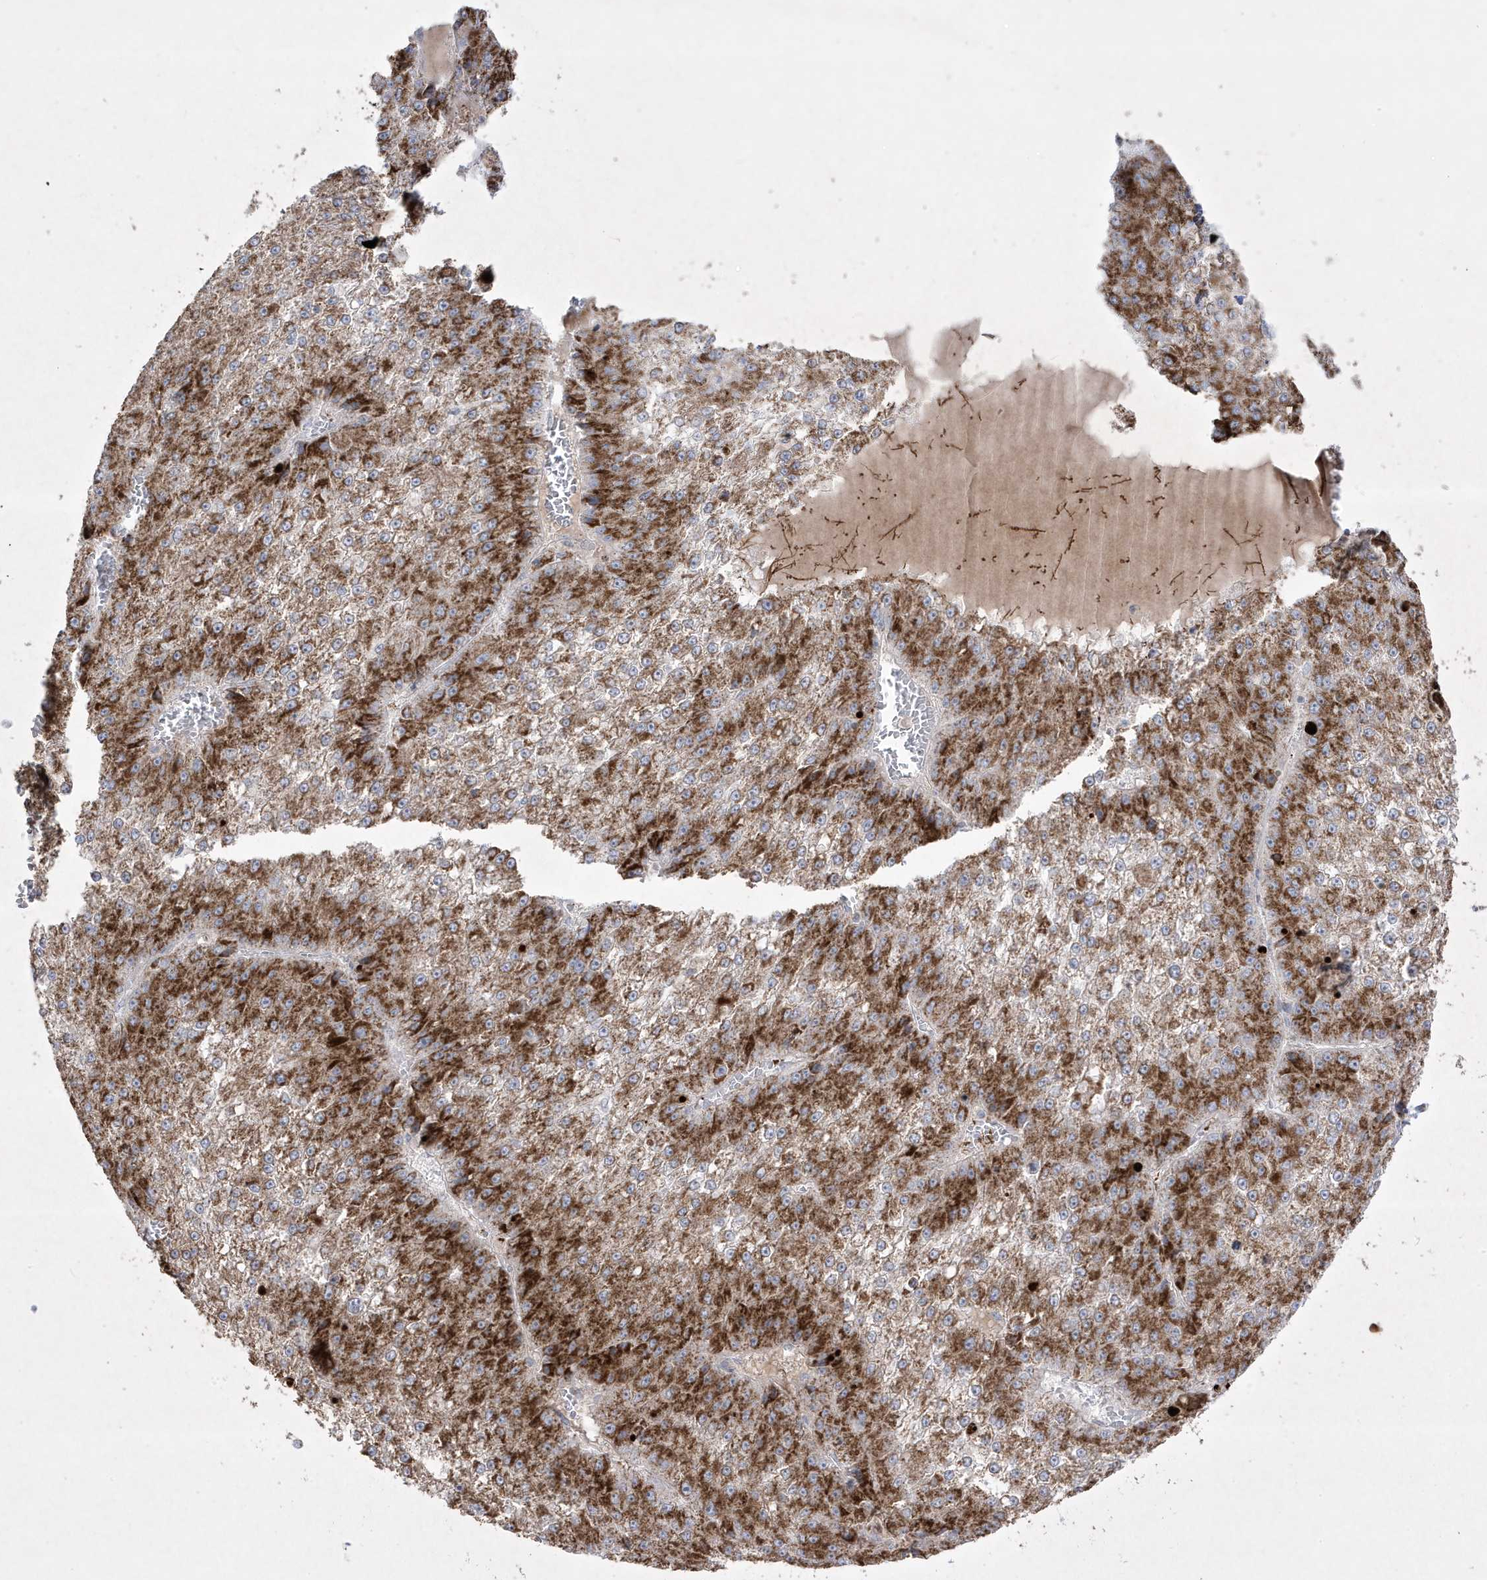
{"staining": {"intensity": "strong", "quantity": ">75%", "location": "cytoplasmic/membranous"}, "tissue": "liver cancer", "cell_type": "Tumor cells", "image_type": "cancer", "snomed": [{"axis": "morphology", "description": "Carcinoma, Hepatocellular, NOS"}, {"axis": "topography", "description": "Liver"}], "caption": "Human liver cancer stained with a brown dye shows strong cytoplasmic/membranous positive positivity in about >75% of tumor cells.", "gene": "ADAMTSL3", "patient": {"sex": "female", "age": 73}}